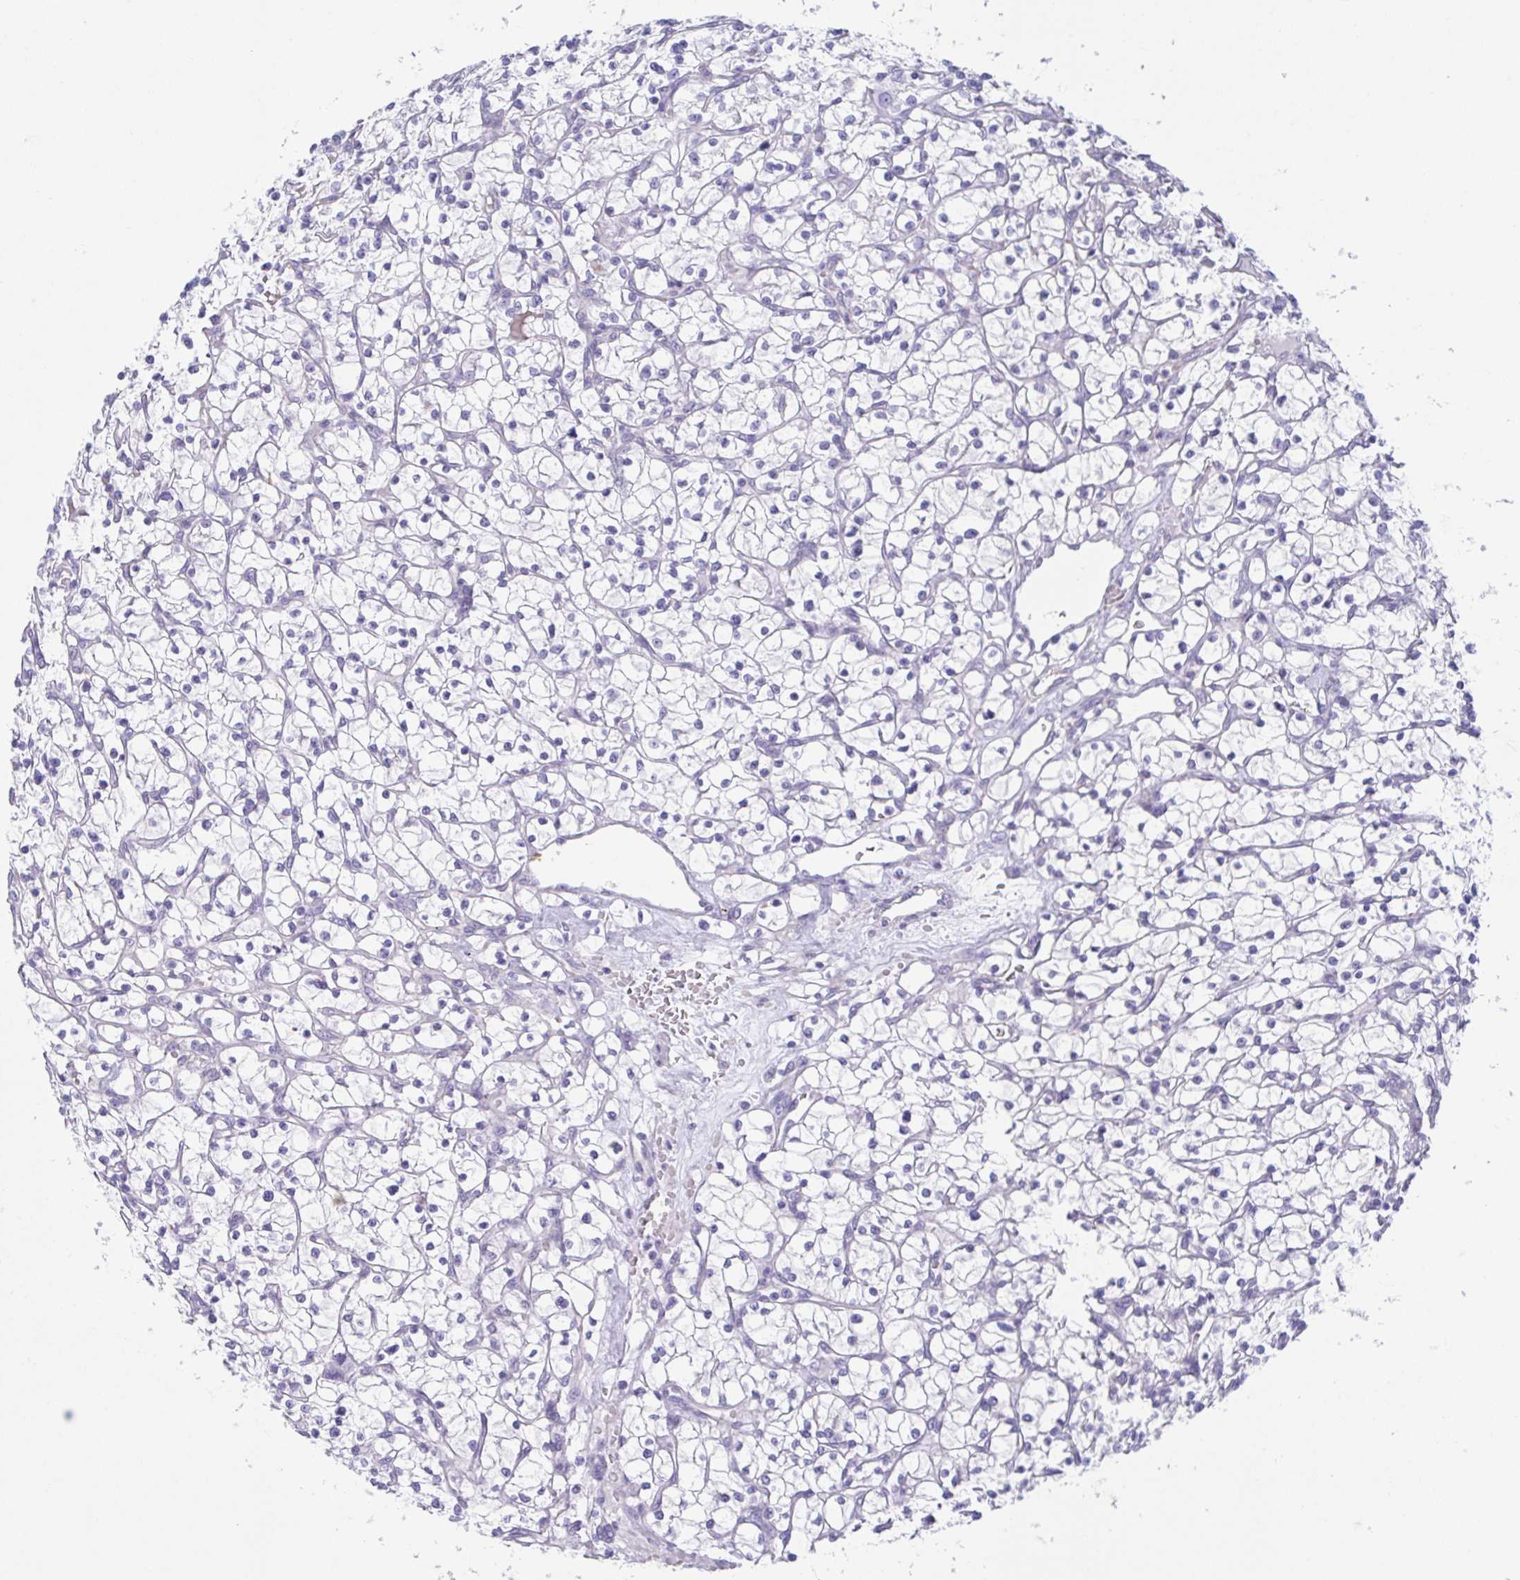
{"staining": {"intensity": "negative", "quantity": "none", "location": "none"}, "tissue": "renal cancer", "cell_type": "Tumor cells", "image_type": "cancer", "snomed": [{"axis": "morphology", "description": "Adenocarcinoma, NOS"}, {"axis": "topography", "description": "Kidney"}], "caption": "Adenocarcinoma (renal) was stained to show a protein in brown. There is no significant expression in tumor cells.", "gene": "TEX12", "patient": {"sex": "female", "age": 64}}